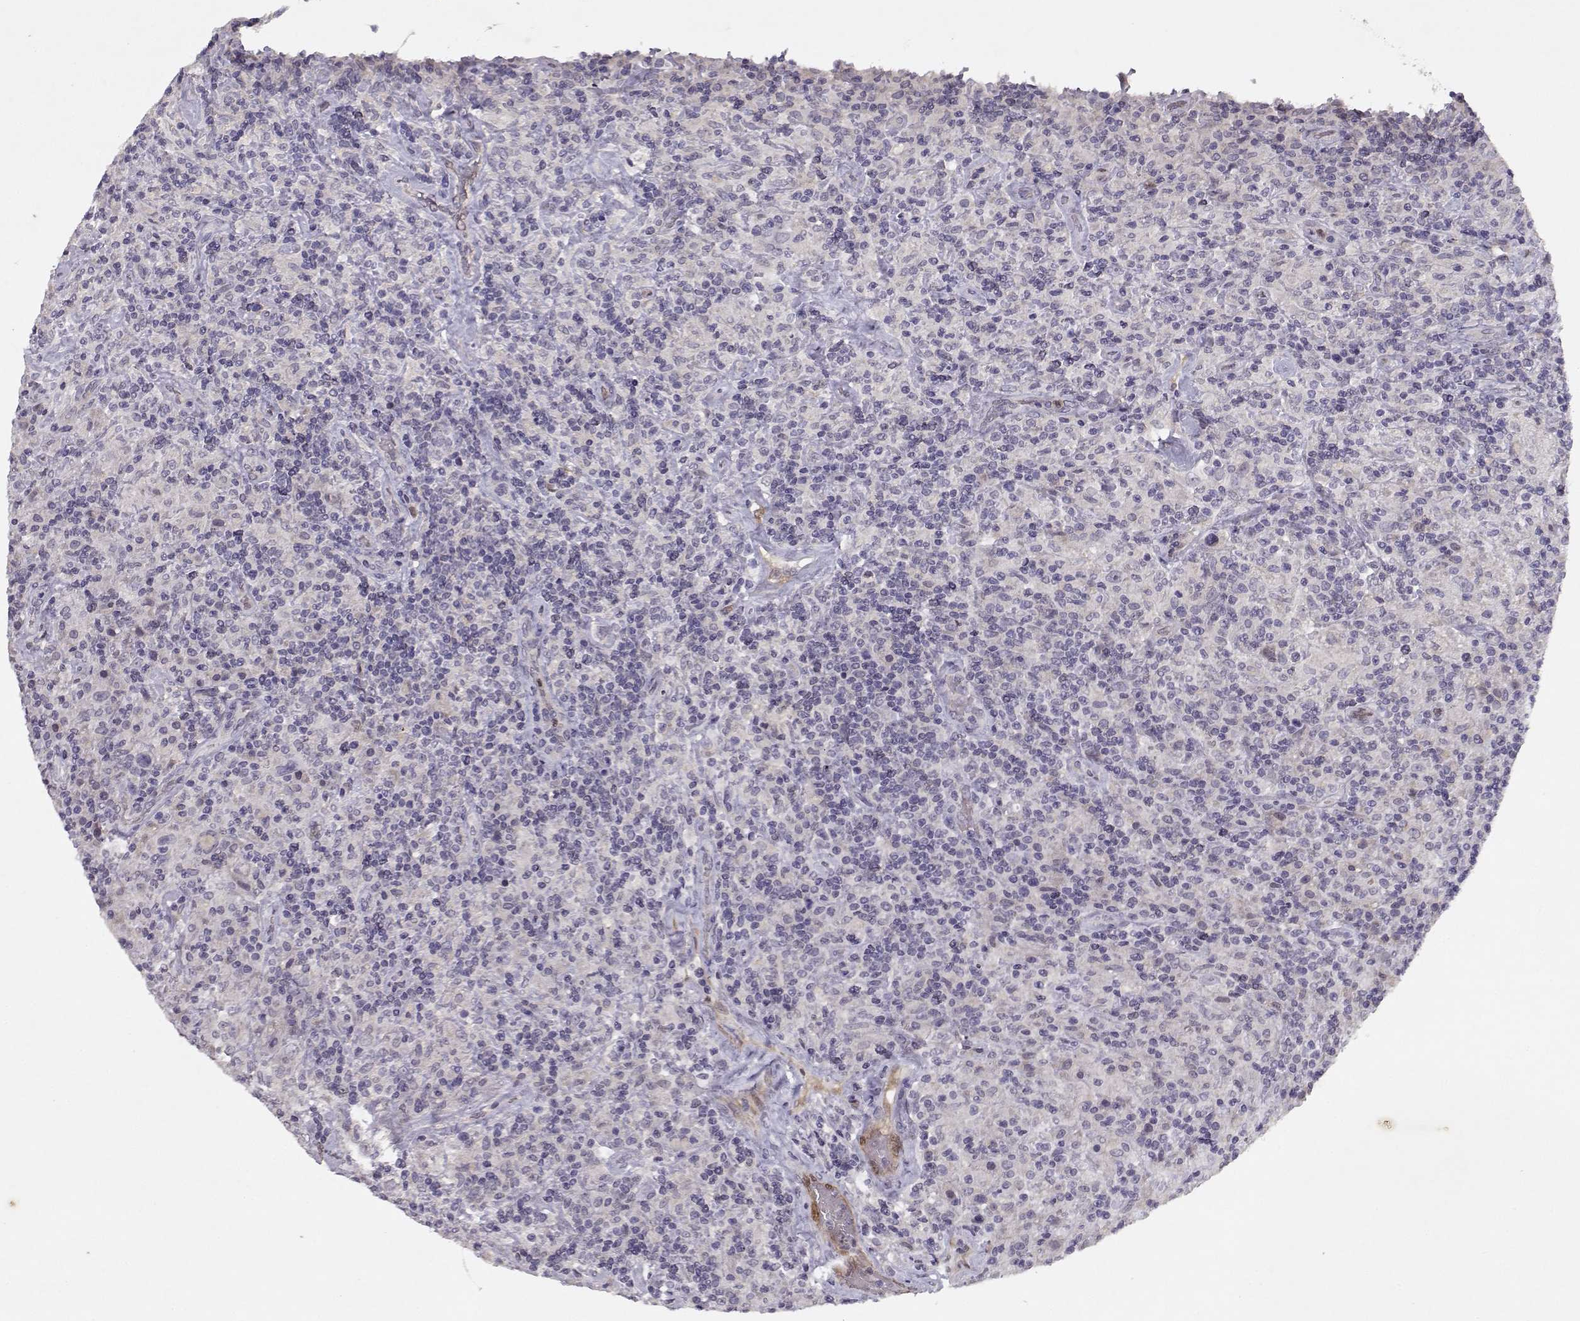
{"staining": {"intensity": "negative", "quantity": "none", "location": "none"}, "tissue": "lymphoma", "cell_type": "Tumor cells", "image_type": "cancer", "snomed": [{"axis": "morphology", "description": "Hodgkin's disease, NOS"}, {"axis": "topography", "description": "Lymph node"}], "caption": "High magnification brightfield microscopy of lymphoma stained with DAB (3,3'-diaminobenzidine) (brown) and counterstained with hematoxylin (blue): tumor cells show no significant positivity. (Stains: DAB (3,3'-diaminobenzidine) immunohistochemistry with hematoxylin counter stain, Microscopy: brightfield microscopy at high magnification).", "gene": "BMX", "patient": {"sex": "male", "age": 70}}